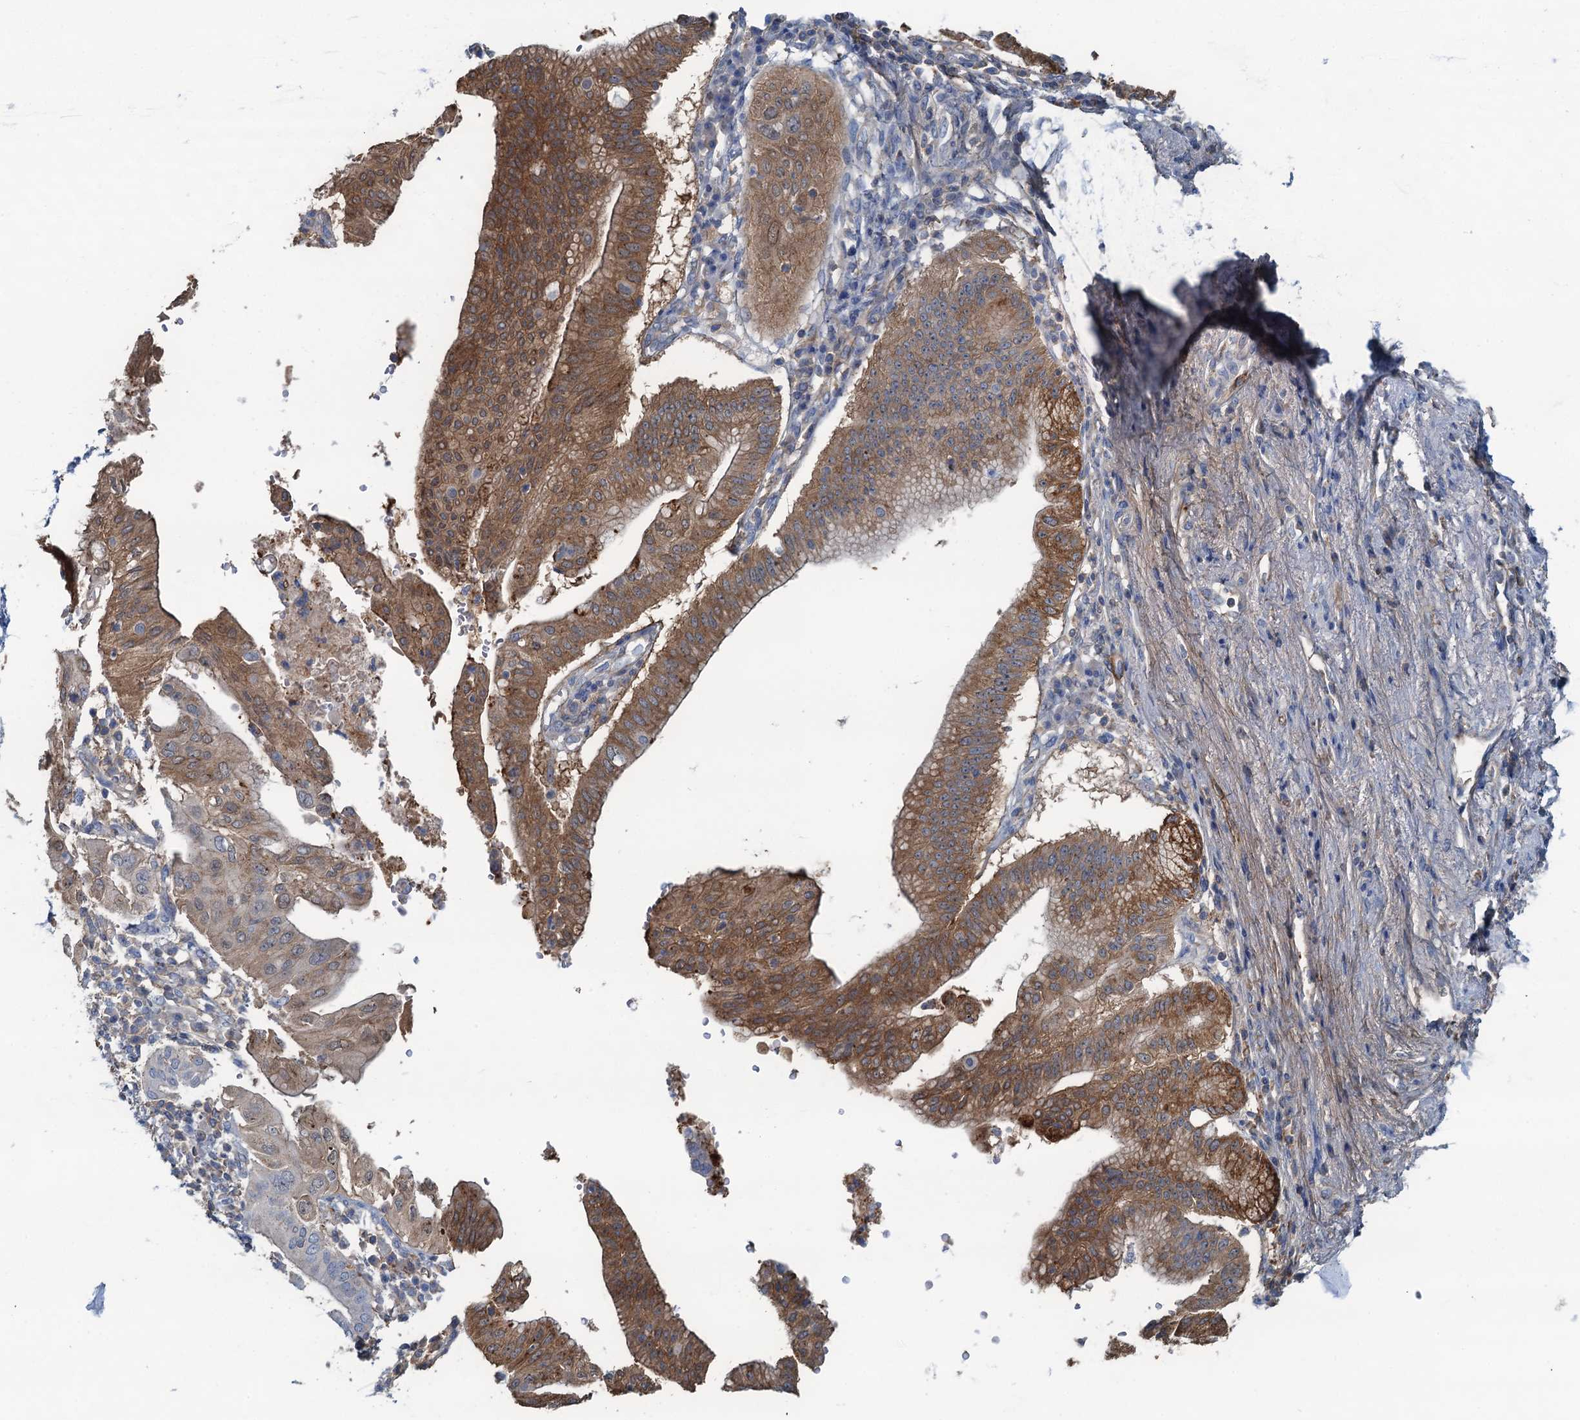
{"staining": {"intensity": "moderate", "quantity": ">75%", "location": "cytoplasmic/membranous"}, "tissue": "pancreatic cancer", "cell_type": "Tumor cells", "image_type": "cancer", "snomed": [{"axis": "morphology", "description": "Adenocarcinoma, NOS"}, {"axis": "topography", "description": "Pancreas"}], "caption": "Brown immunohistochemical staining in pancreatic cancer (adenocarcinoma) displays moderate cytoplasmic/membranous positivity in about >75% of tumor cells.", "gene": "THAP10", "patient": {"sex": "male", "age": 68}}